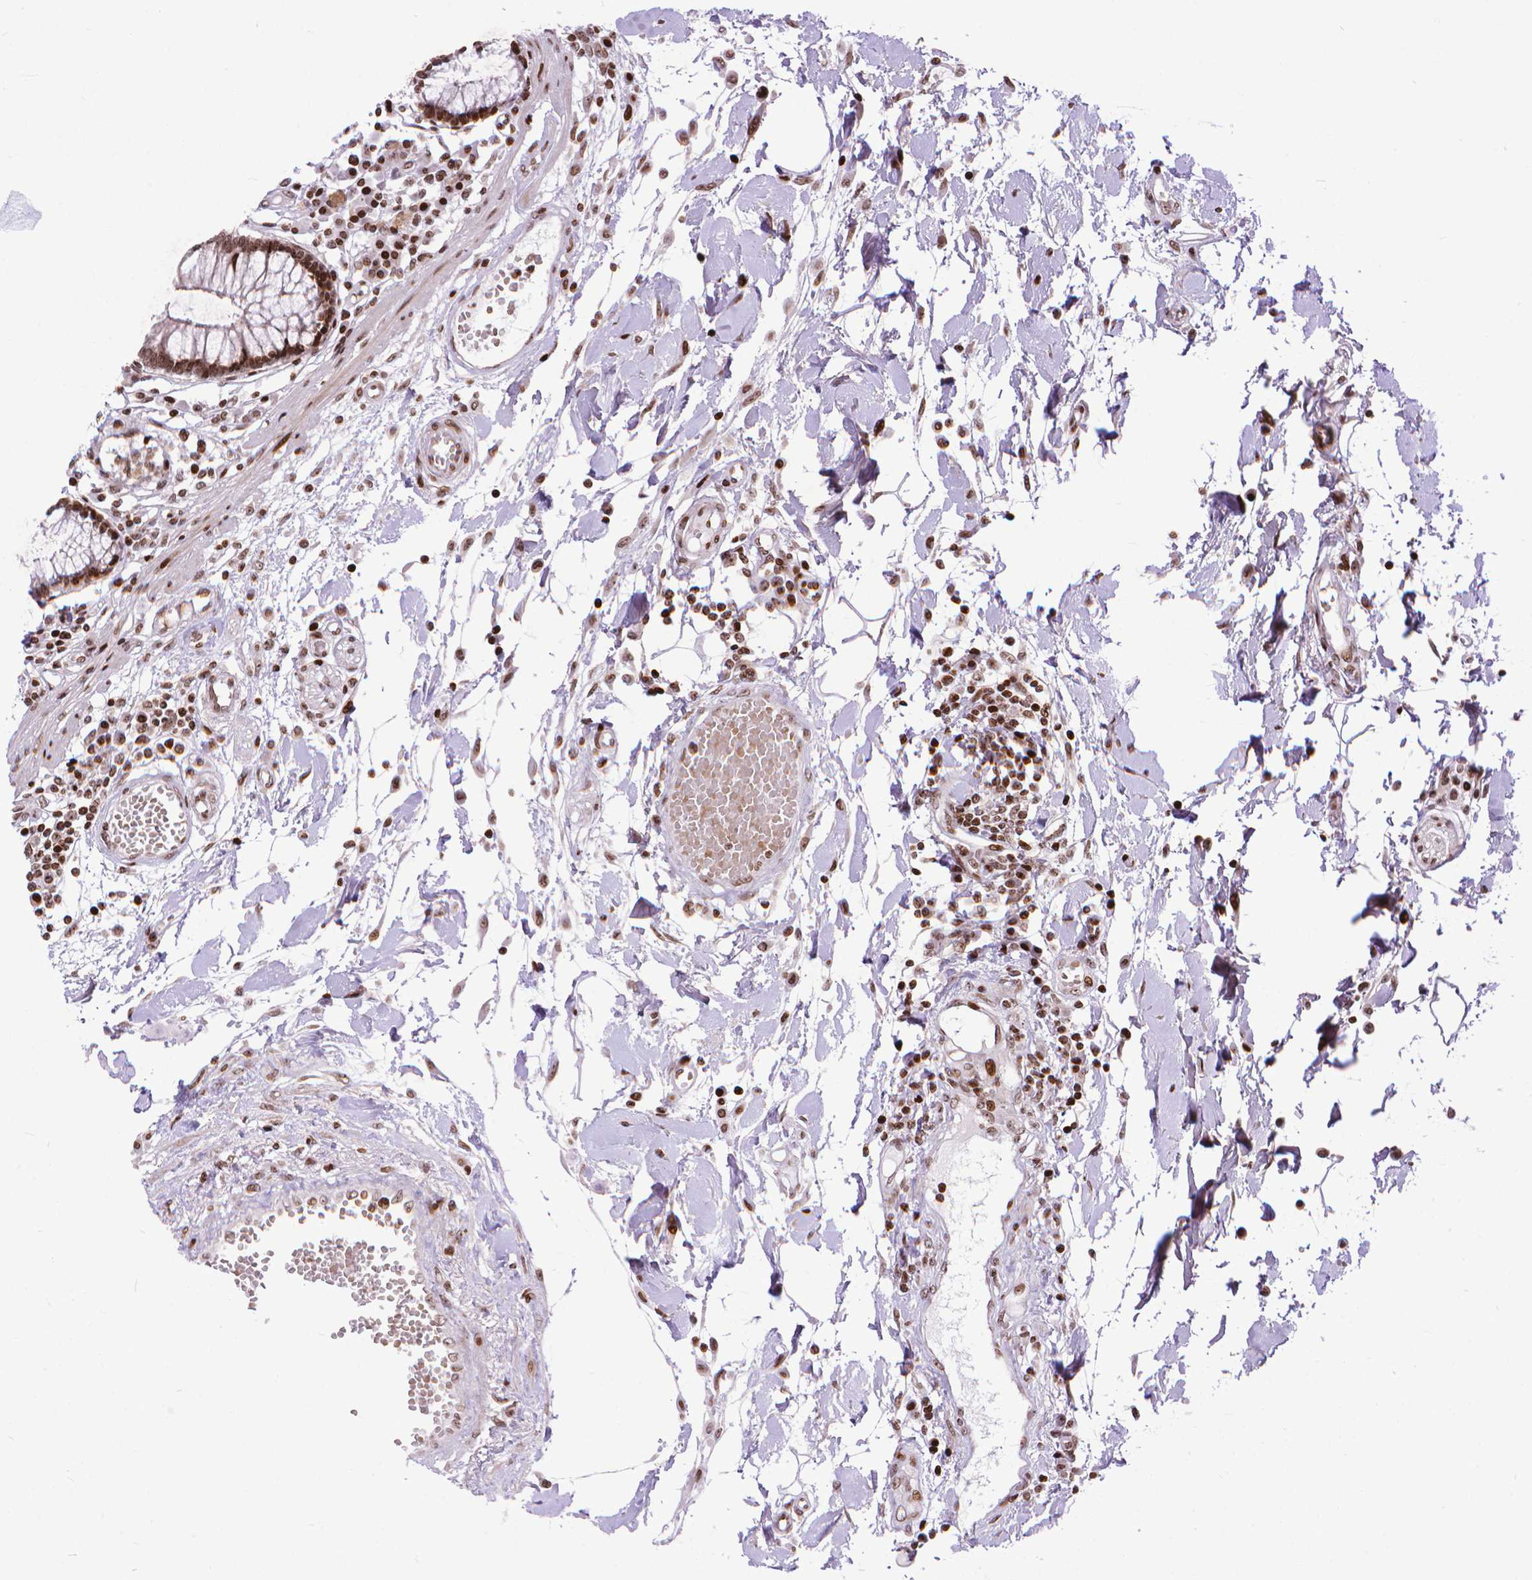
{"staining": {"intensity": "strong", "quantity": ">75%", "location": "nuclear"}, "tissue": "colon", "cell_type": "Endothelial cells", "image_type": "normal", "snomed": [{"axis": "morphology", "description": "Normal tissue, NOS"}, {"axis": "morphology", "description": "Adenocarcinoma, NOS"}, {"axis": "topography", "description": "Colon"}], "caption": "Protein staining of benign colon demonstrates strong nuclear staining in about >75% of endothelial cells. (DAB (3,3'-diaminobenzidine) IHC, brown staining for protein, blue staining for nuclei).", "gene": "AMER1", "patient": {"sex": "male", "age": 83}}